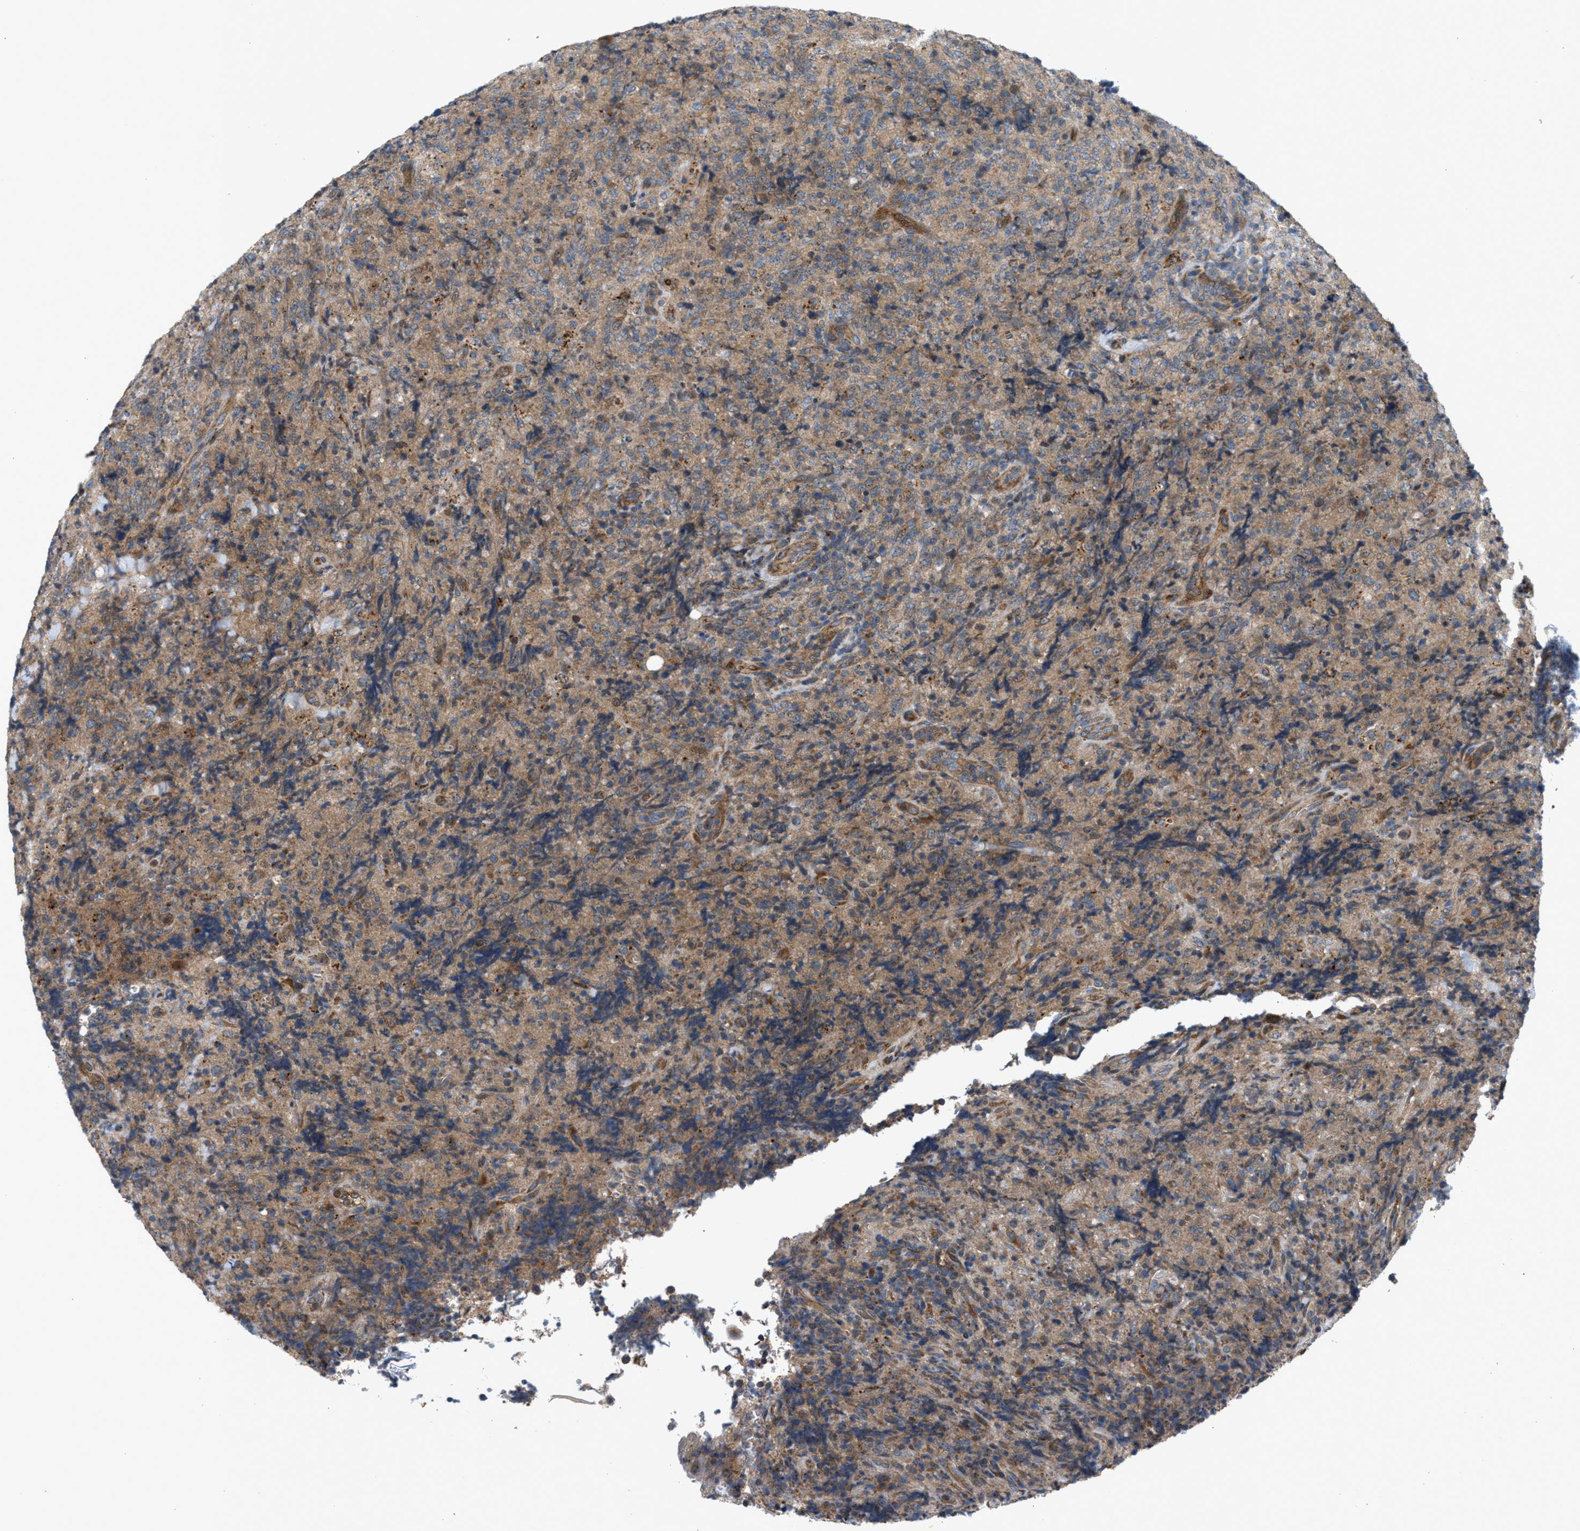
{"staining": {"intensity": "moderate", "quantity": "25%-75%", "location": "cytoplasmic/membranous"}, "tissue": "lymphoma", "cell_type": "Tumor cells", "image_type": "cancer", "snomed": [{"axis": "morphology", "description": "Malignant lymphoma, non-Hodgkin's type, High grade"}, {"axis": "topography", "description": "Tonsil"}], "caption": "Tumor cells reveal moderate cytoplasmic/membranous staining in approximately 25%-75% of cells in lymphoma. The staining is performed using DAB (3,3'-diaminobenzidine) brown chromogen to label protein expression. The nuclei are counter-stained blue using hematoxylin.", "gene": "CYB5D1", "patient": {"sex": "female", "age": 36}}